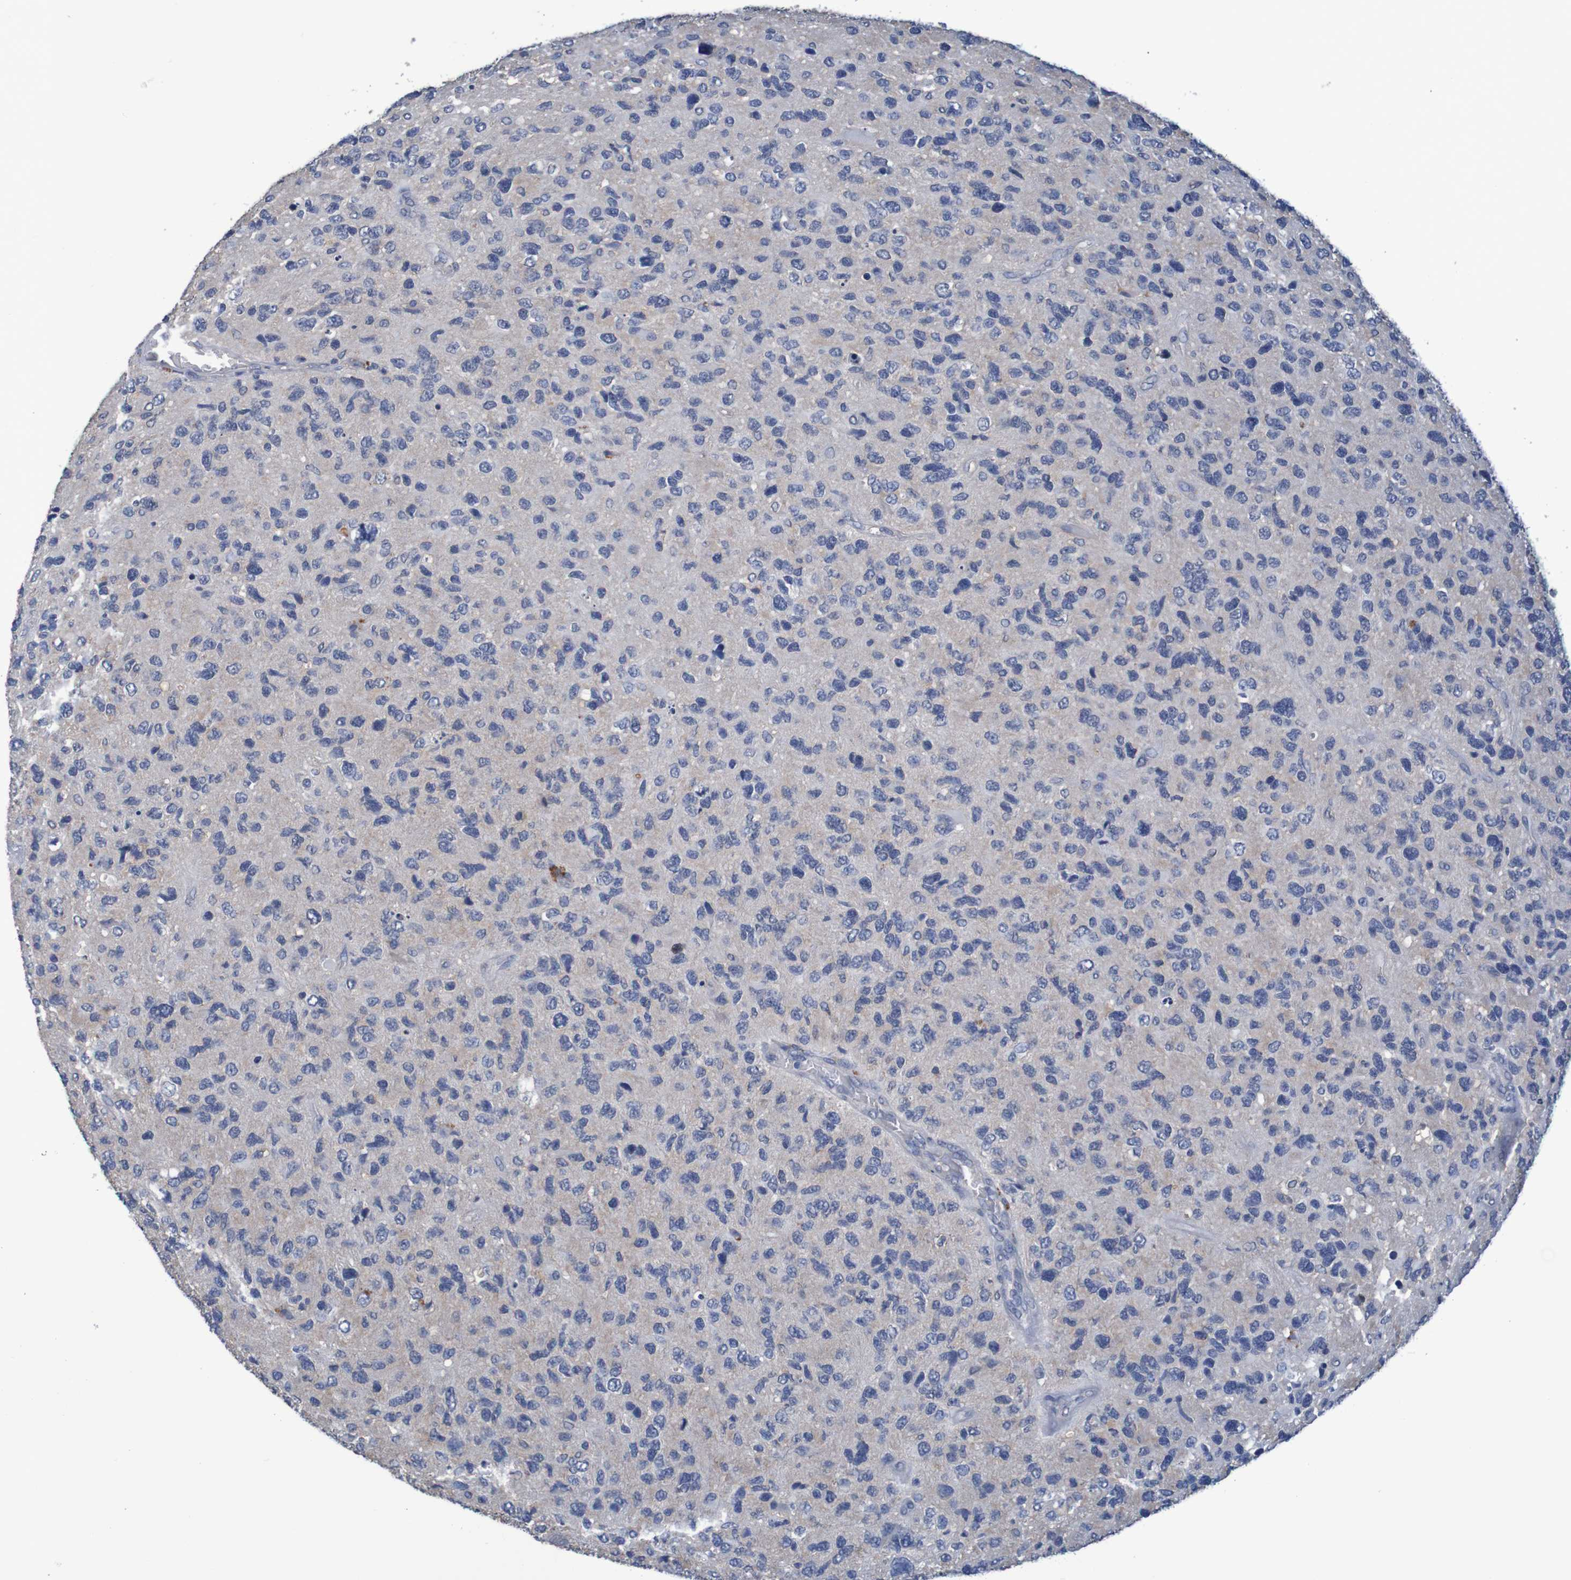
{"staining": {"intensity": "negative", "quantity": "none", "location": "none"}, "tissue": "glioma", "cell_type": "Tumor cells", "image_type": "cancer", "snomed": [{"axis": "morphology", "description": "Glioma, malignant, High grade"}, {"axis": "topography", "description": "Brain"}], "caption": "Glioma was stained to show a protein in brown. There is no significant expression in tumor cells.", "gene": "LTA", "patient": {"sex": "female", "age": 58}}